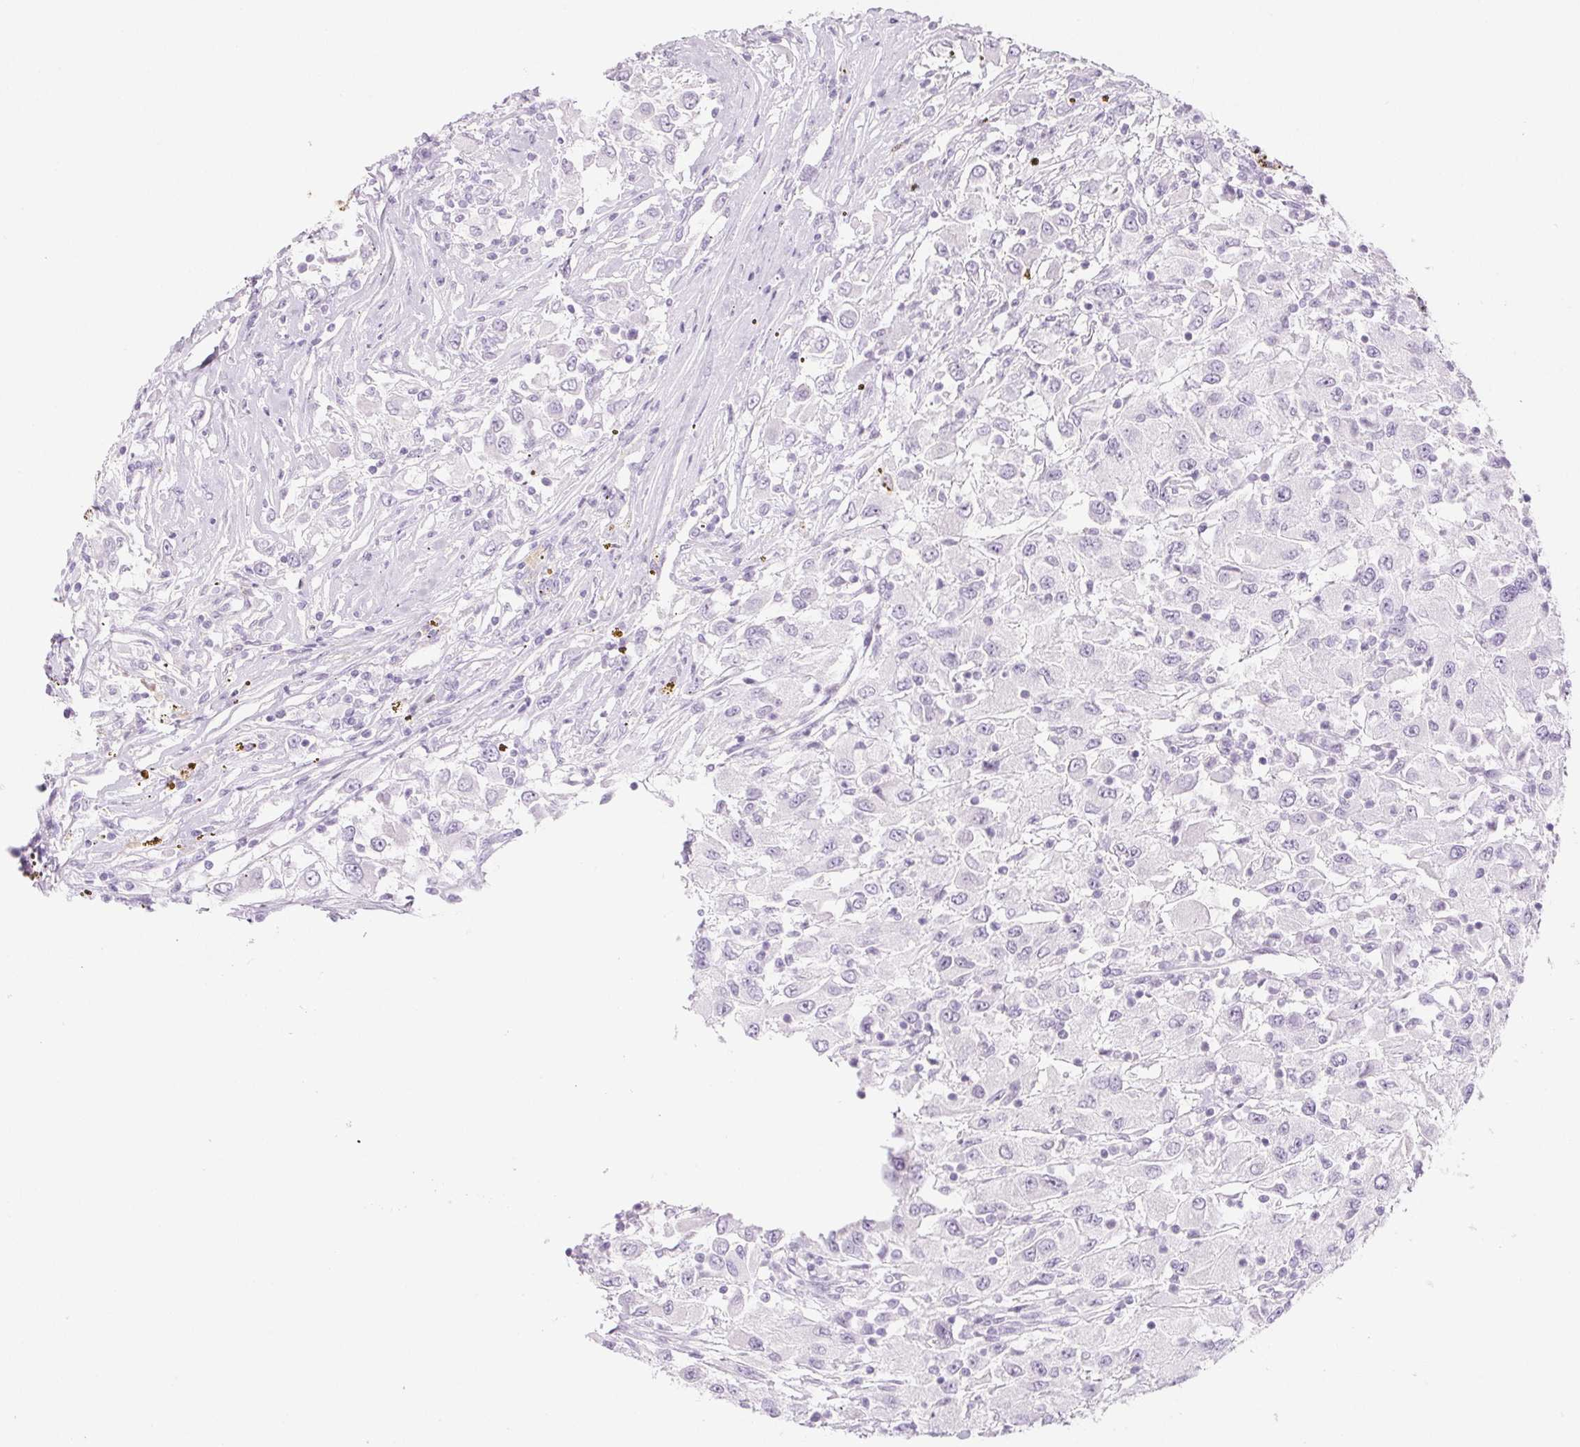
{"staining": {"intensity": "negative", "quantity": "none", "location": "none"}, "tissue": "renal cancer", "cell_type": "Tumor cells", "image_type": "cancer", "snomed": [{"axis": "morphology", "description": "Adenocarcinoma, NOS"}, {"axis": "topography", "description": "Kidney"}], "caption": "A high-resolution image shows IHC staining of renal cancer, which exhibits no significant expression in tumor cells. (DAB (3,3'-diaminobenzidine) immunohistochemistry (IHC), high magnification).", "gene": "SPRR3", "patient": {"sex": "female", "age": 67}}